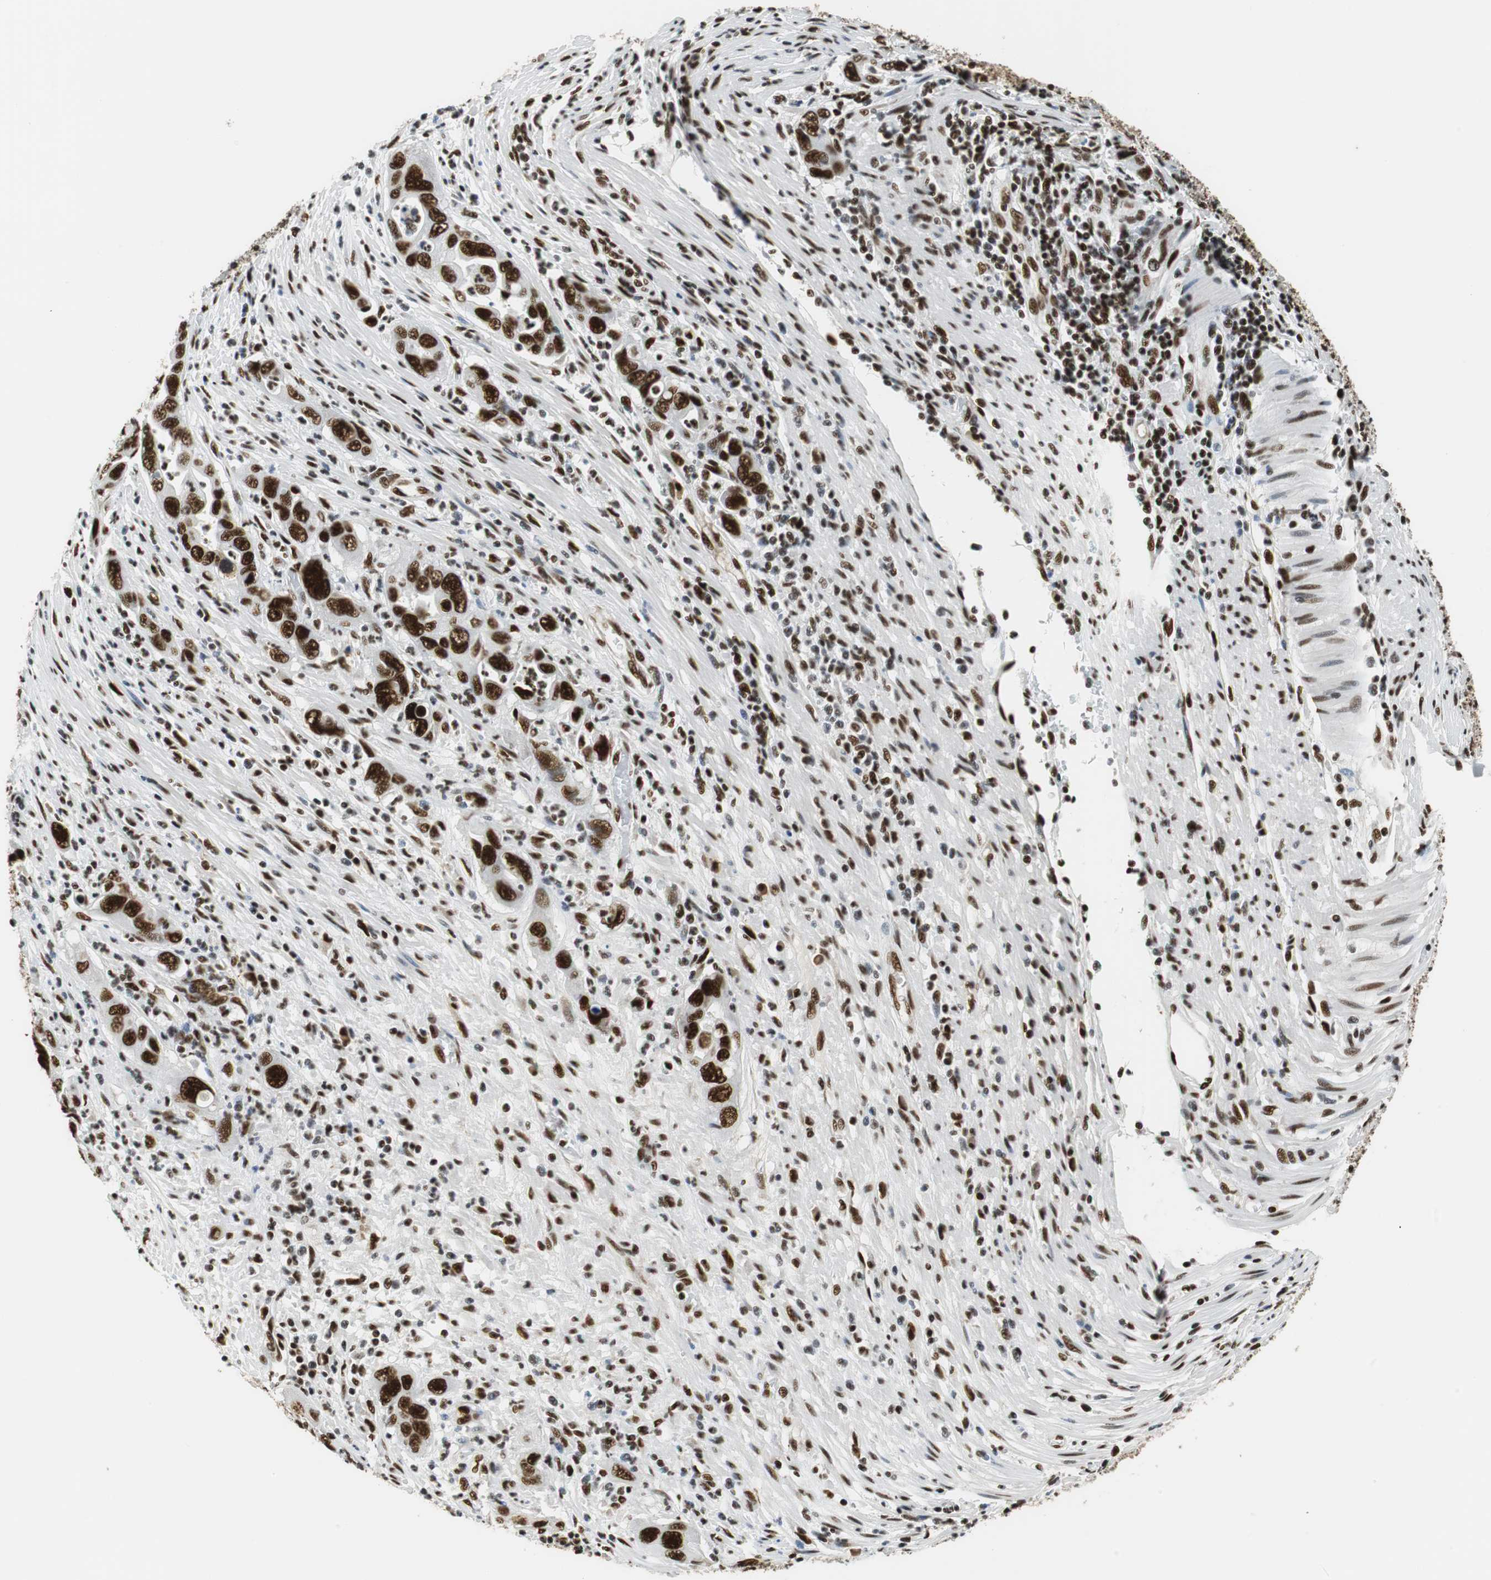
{"staining": {"intensity": "strong", "quantity": ">75%", "location": "nuclear"}, "tissue": "pancreatic cancer", "cell_type": "Tumor cells", "image_type": "cancer", "snomed": [{"axis": "morphology", "description": "Adenocarcinoma, NOS"}, {"axis": "topography", "description": "Pancreas"}], "caption": "Protein expression analysis of pancreatic cancer displays strong nuclear positivity in about >75% of tumor cells.", "gene": "PRKDC", "patient": {"sex": "female", "age": 71}}